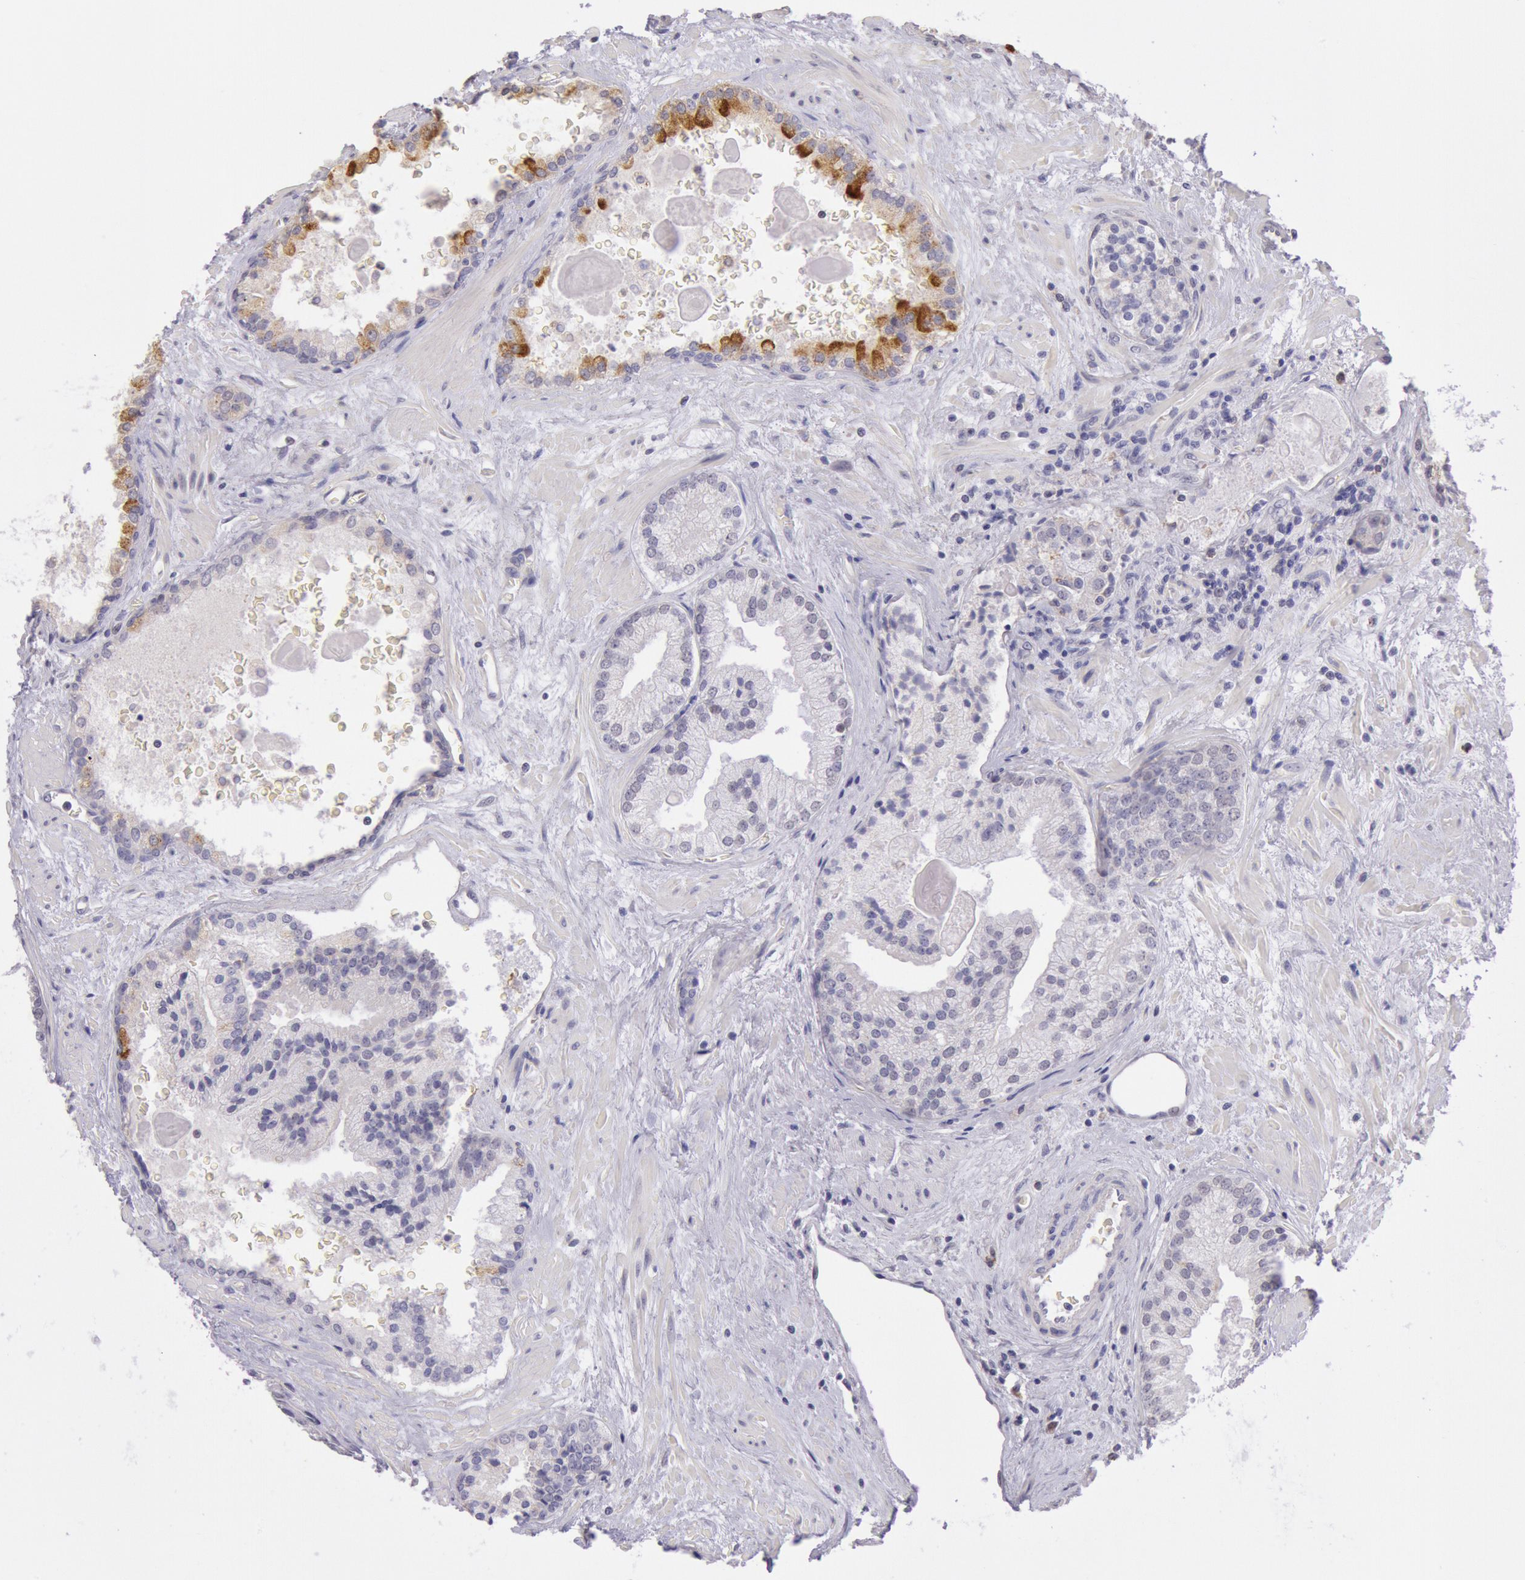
{"staining": {"intensity": "weak", "quantity": "25%-75%", "location": "cytoplasmic/membranous"}, "tissue": "prostate cancer", "cell_type": "Tumor cells", "image_type": "cancer", "snomed": [{"axis": "morphology", "description": "Adenocarcinoma, Medium grade"}, {"axis": "topography", "description": "Prostate"}], "caption": "Immunohistochemistry of prostate cancer (medium-grade adenocarcinoma) displays low levels of weak cytoplasmic/membranous expression in approximately 25%-75% of tumor cells. Ihc stains the protein of interest in brown and the nuclei are stained blue.", "gene": "FRMD6", "patient": {"sex": "male", "age": 70}}